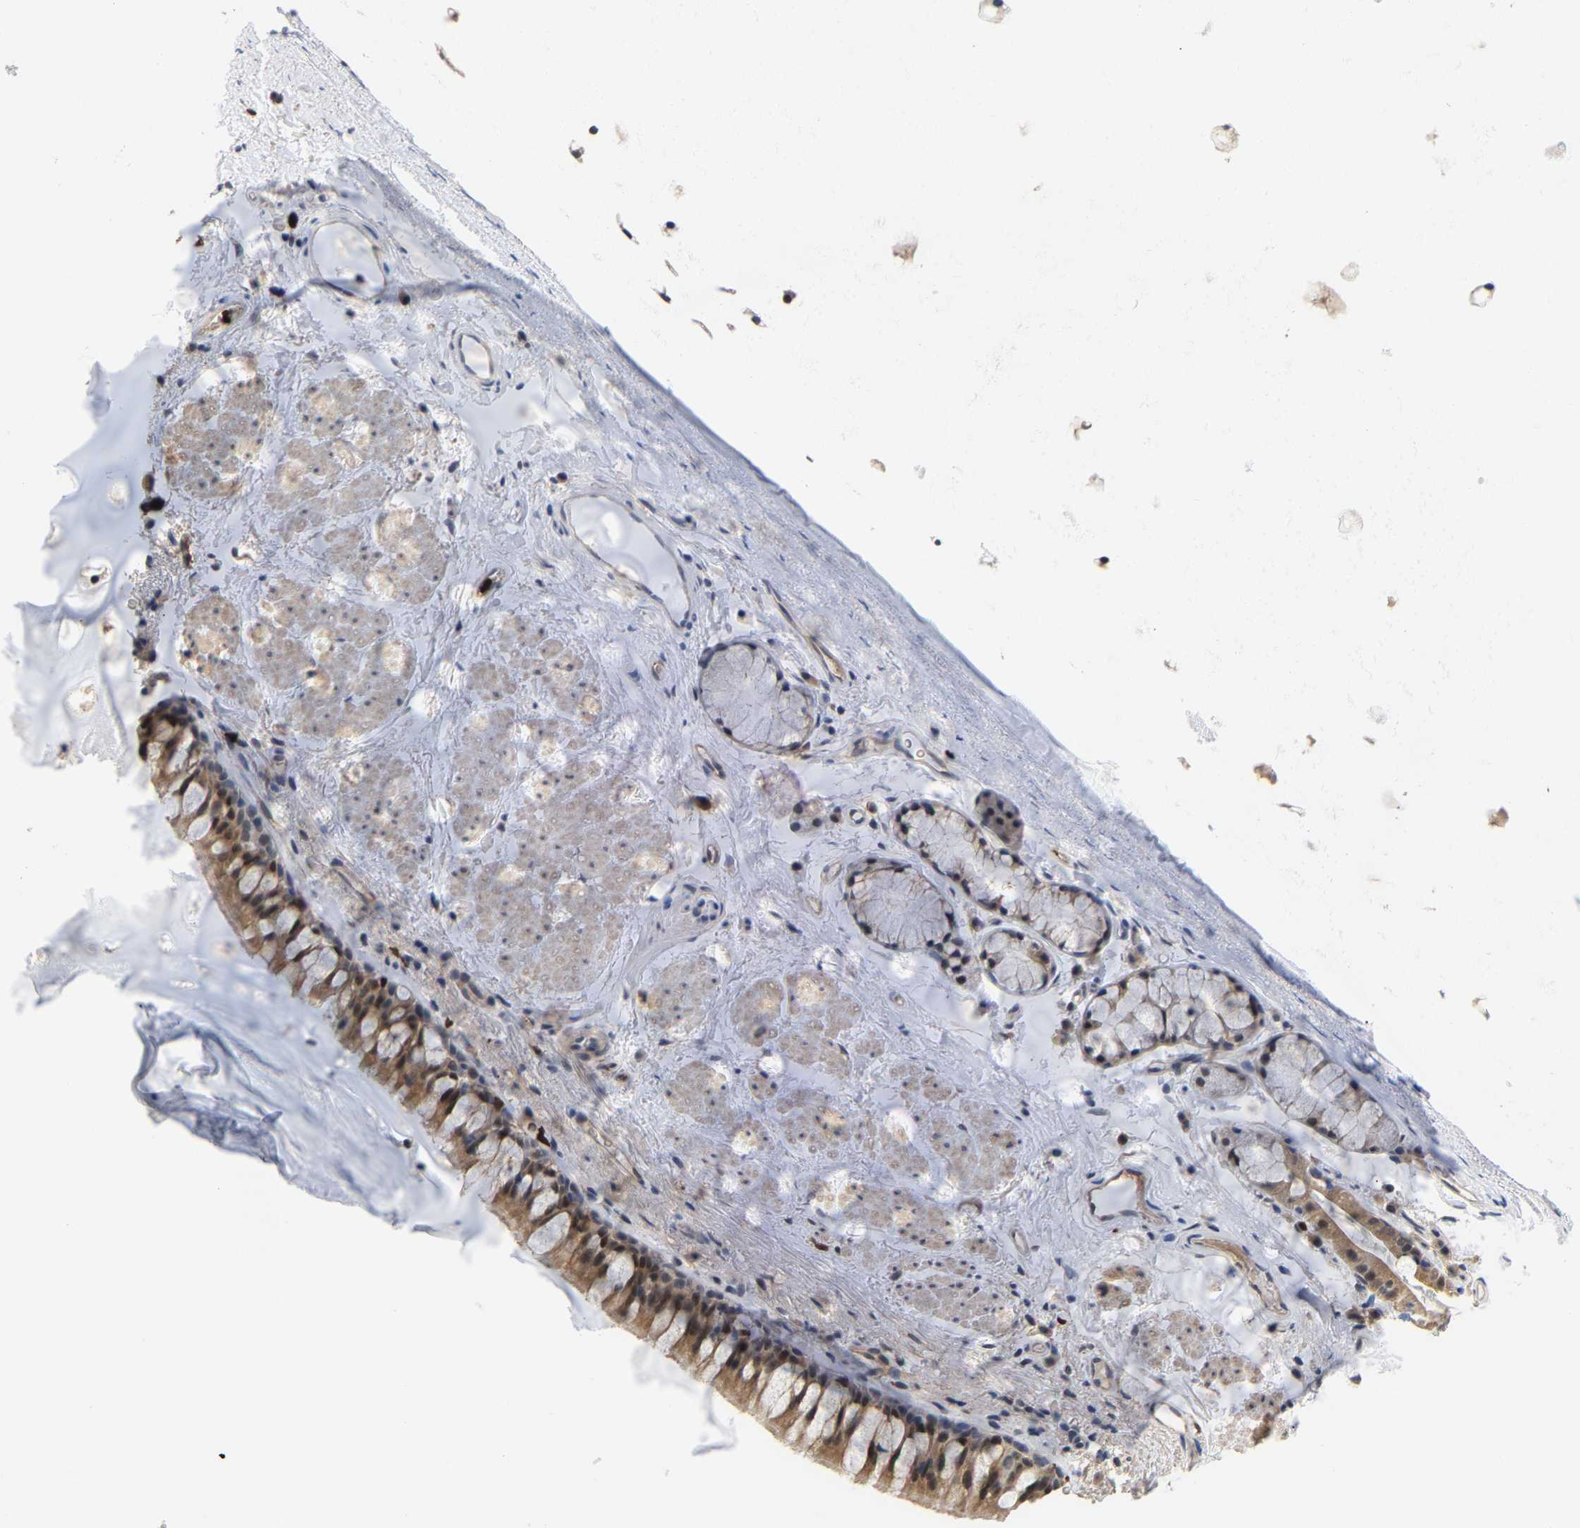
{"staining": {"intensity": "moderate", "quantity": ">75%", "location": "cytoplasmic/membranous,nuclear"}, "tissue": "bronchus", "cell_type": "Respiratory epithelial cells", "image_type": "normal", "snomed": [{"axis": "morphology", "description": "Normal tissue, NOS"}, {"axis": "topography", "description": "Cartilage tissue"}, {"axis": "topography", "description": "Bronchus"}], "caption": "A brown stain shows moderate cytoplasmic/membranous,nuclear staining of a protein in respiratory epithelial cells of unremarkable human bronchus. (DAB IHC with brightfield microscopy, high magnification).", "gene": "TDRD7", "patient": {"sex": "female", "age": 53}}